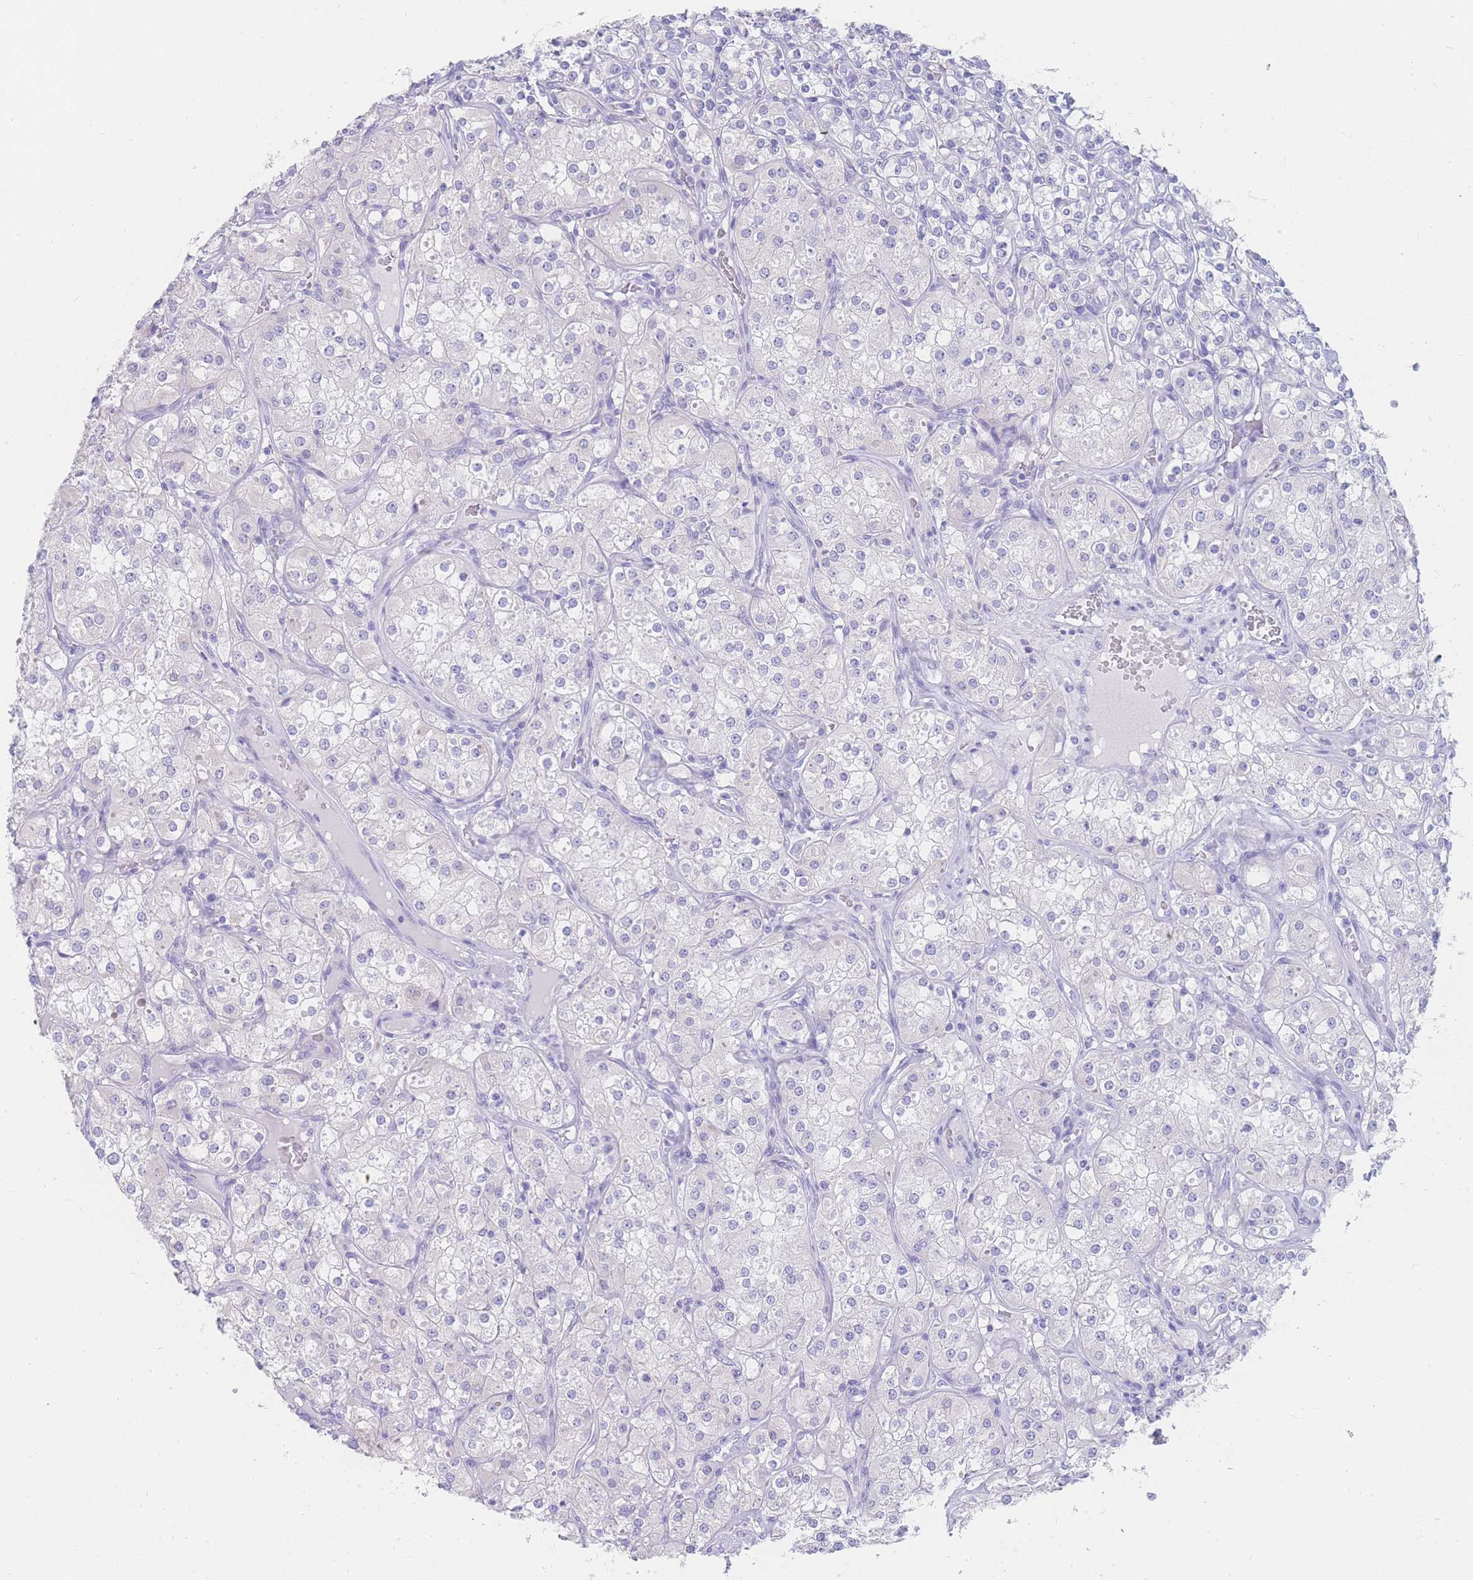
{"staining": {"intensity": "negative", "quantity": "none", "location": "none"}, "tissue": "renal cancer", "cell_type": "Tumor cells", "image_type": "cancer", "snomed": [{"axis": "morphology", "description": "Adenocarcinoma, NOS"}, {"axis": "topography", "description": "Kidney"}], "caption": "High power microscopy image of an IHC histopathology image of renal cancer, revealing no significant staining in tumor cells.", "gene": "LZTFL1", "patient": {"sex": "male", "age": 77}}